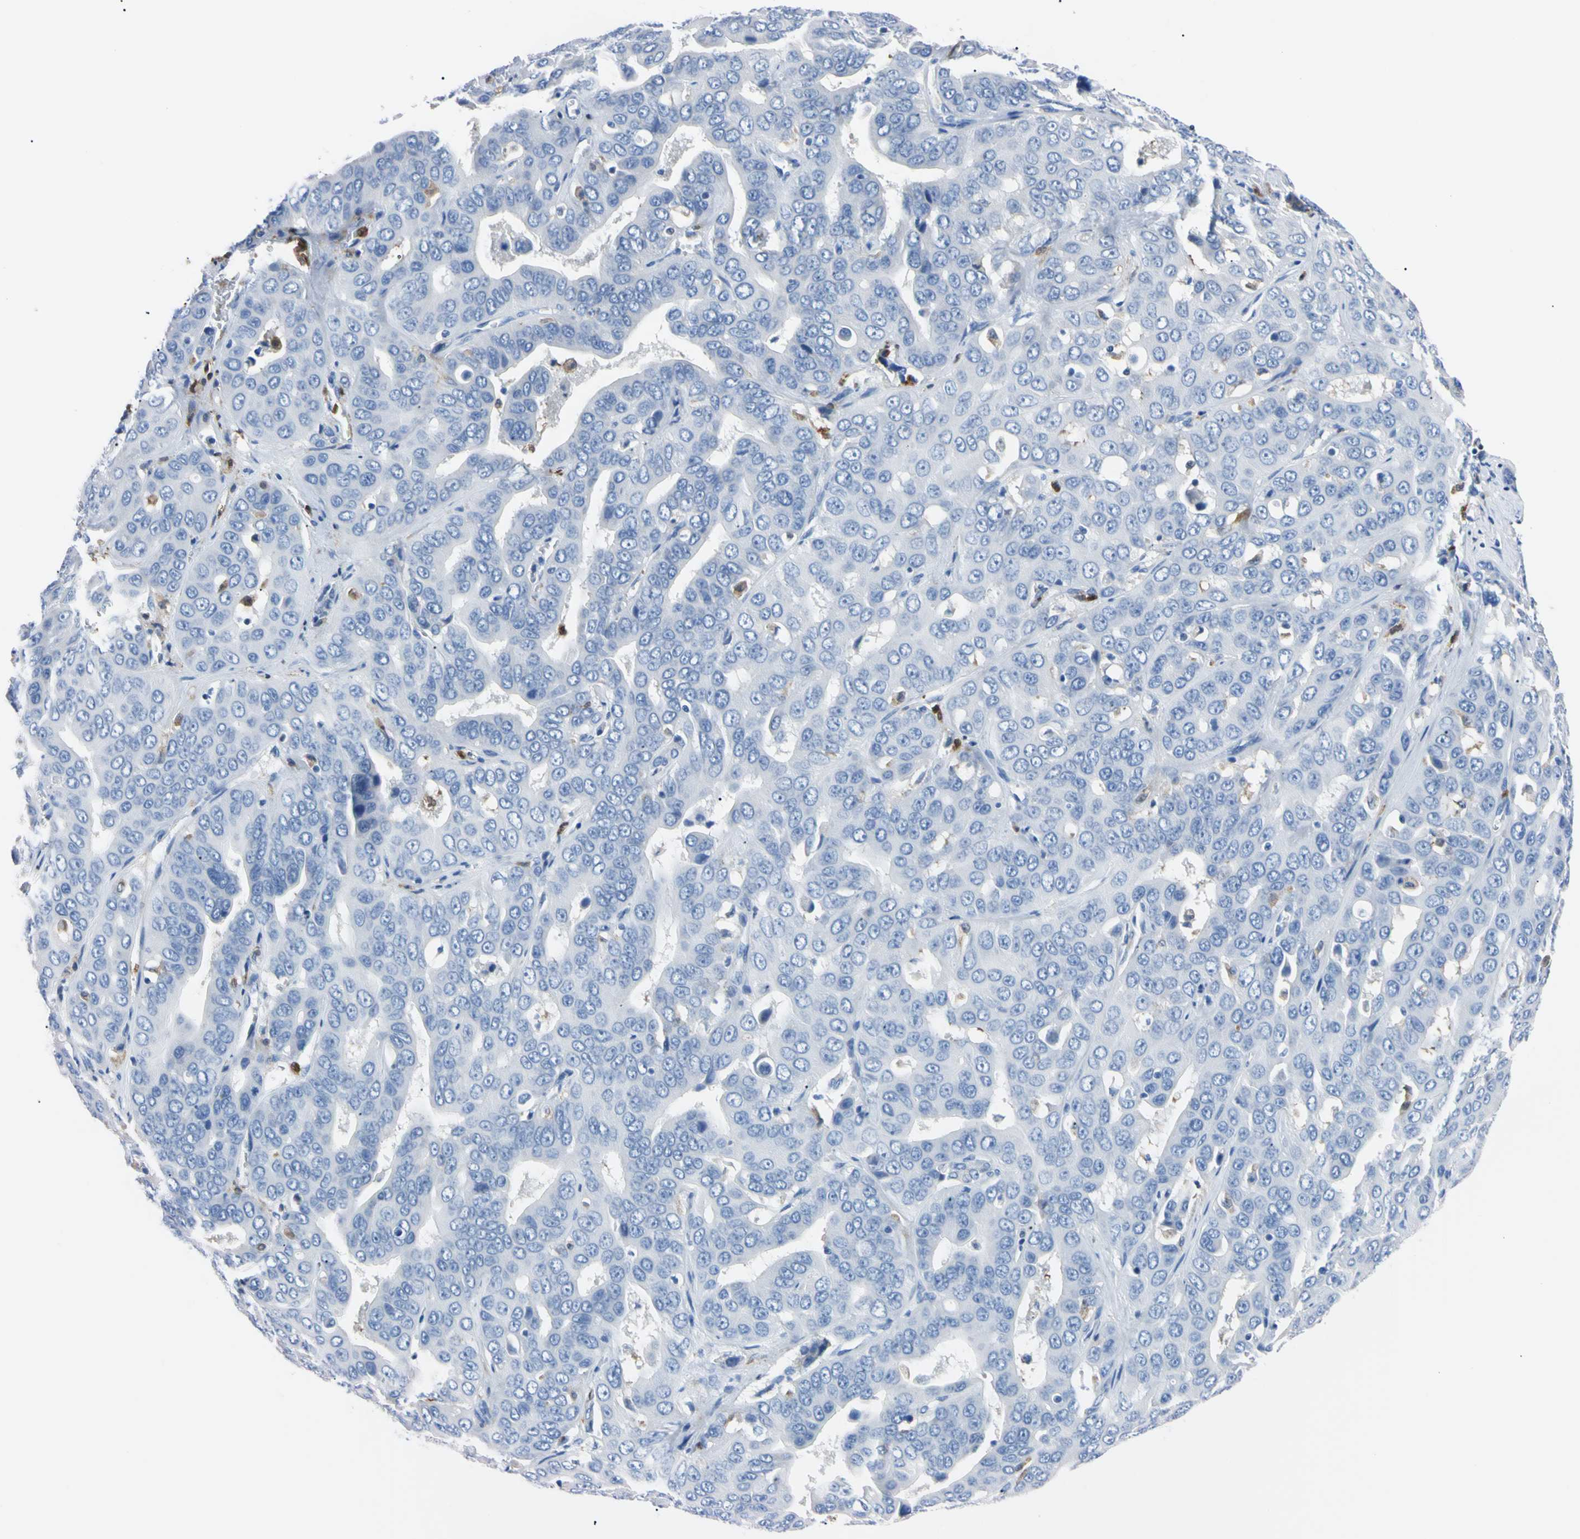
{"staining": {"intensity": "negative", "quantity": "none", "location": "none"}, "tissue": "liver cancer", "cell_type": "Tumor cells", "image_type": "cancer", "snomed": [{"axis": "morphology", "description": "Cholangiocarcinoma"}, {"axis": "topography", "description": "Liver"}], "caption": "Immunohistochemistry (IHC) of human liver cancer shows no positivity in tumor cells.", "gene": "NCF4", "patient": {"sex": "female", "age": 52}}